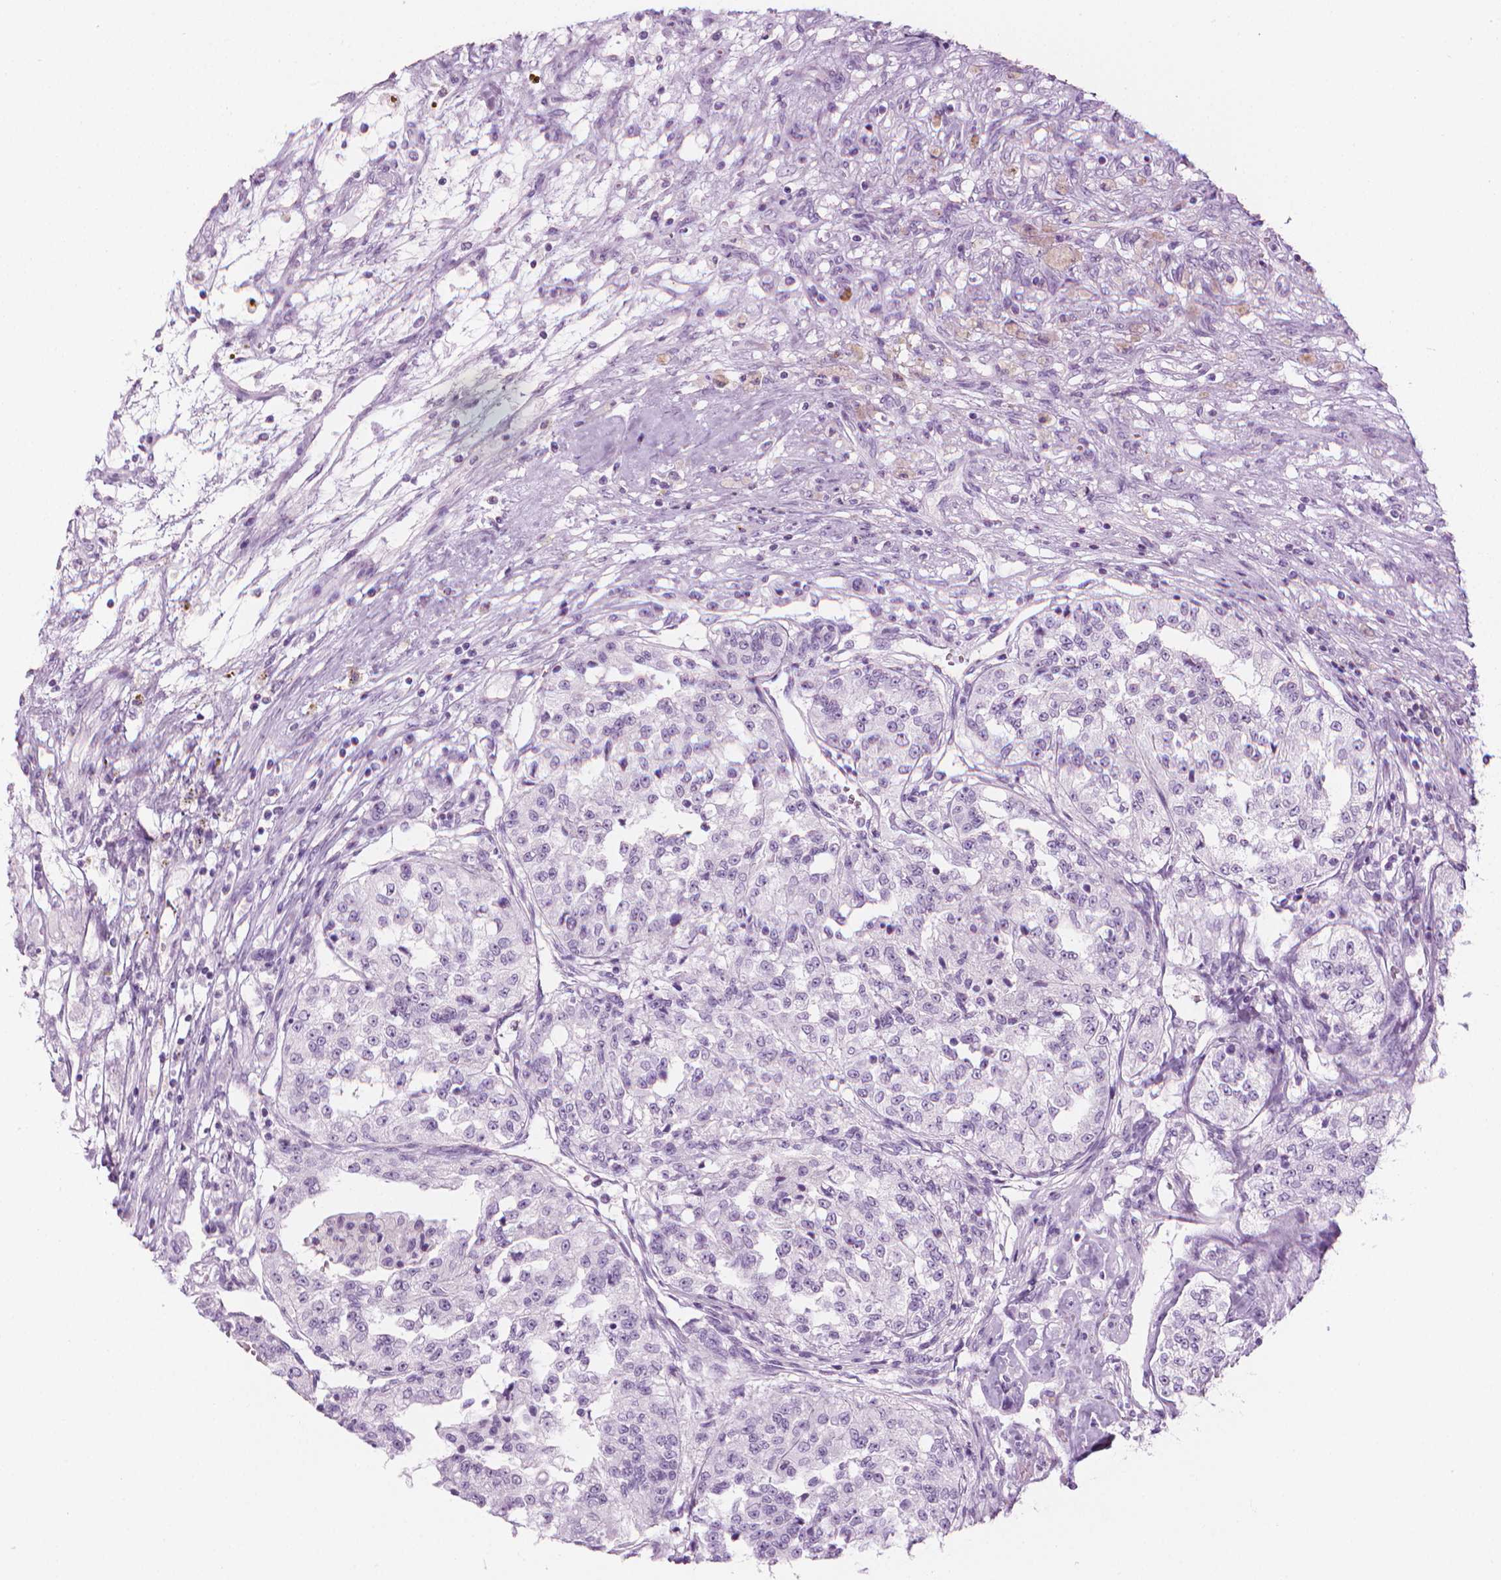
{"staining": {"intensity": "negative", "quantity": "none", "location": "none"}, "tissue": "renal cancer", "cell_type": "Tumor cells", "image_type": "cancer", "snomed": [{"axis": "morphology", "description": "Adenocarcinoma, NOS"}, {"axis": "topography", "description": "Kidney"}], "caption": "Immunohistochemistry (IHC) photomicrograph of renal adenocarcinoma stained for a protein (brown), which displays no staining in tumor cells.", "gene": "SCG3", "patient": {"sex": "female", "age": 63}}